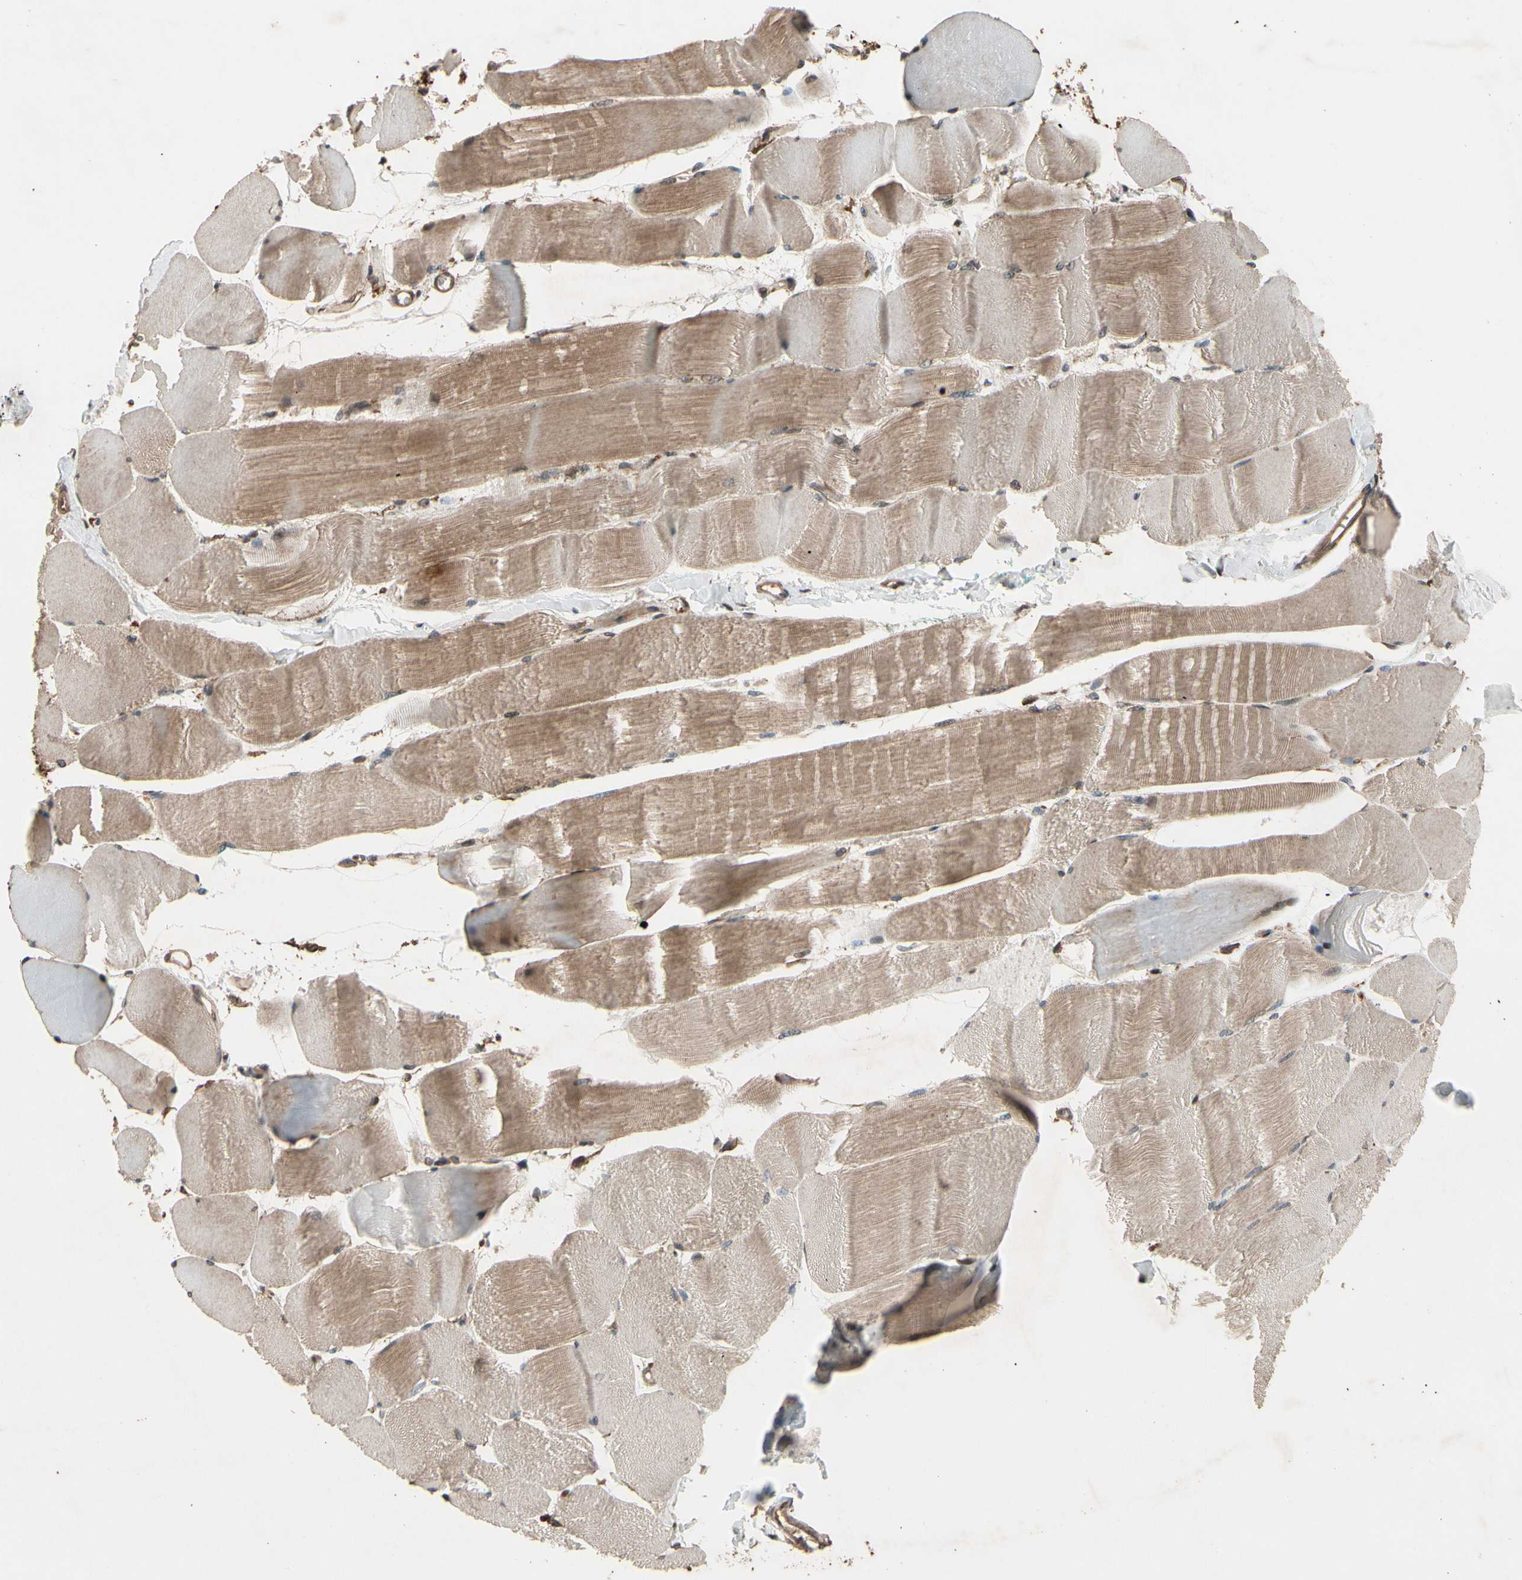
{"staining": {"intensity": "moderate", "quantity": "25%-75%", "location": "cytoplasmic/membranous"}, "tissue": "skeletal muscle", "cell_type": "Myocytes", "image_type": "normal", "snomed": [{"axis": "morphology", "description": "Normal tissue, NOS"}, {"axis": "morphology", "description": "Squamous cell carcinoma, NOS"}, {"axis": "topography", "description": "Skeletal muscle"}], "caption": "Moderate cytoplasmic/membranous expression for a protein is seen in about 25%-75% of myocytes of unremarkable skeletal muscle using IHC.", "gene": "CSF1R", "patient": {"sex": "male", "age": 51}}